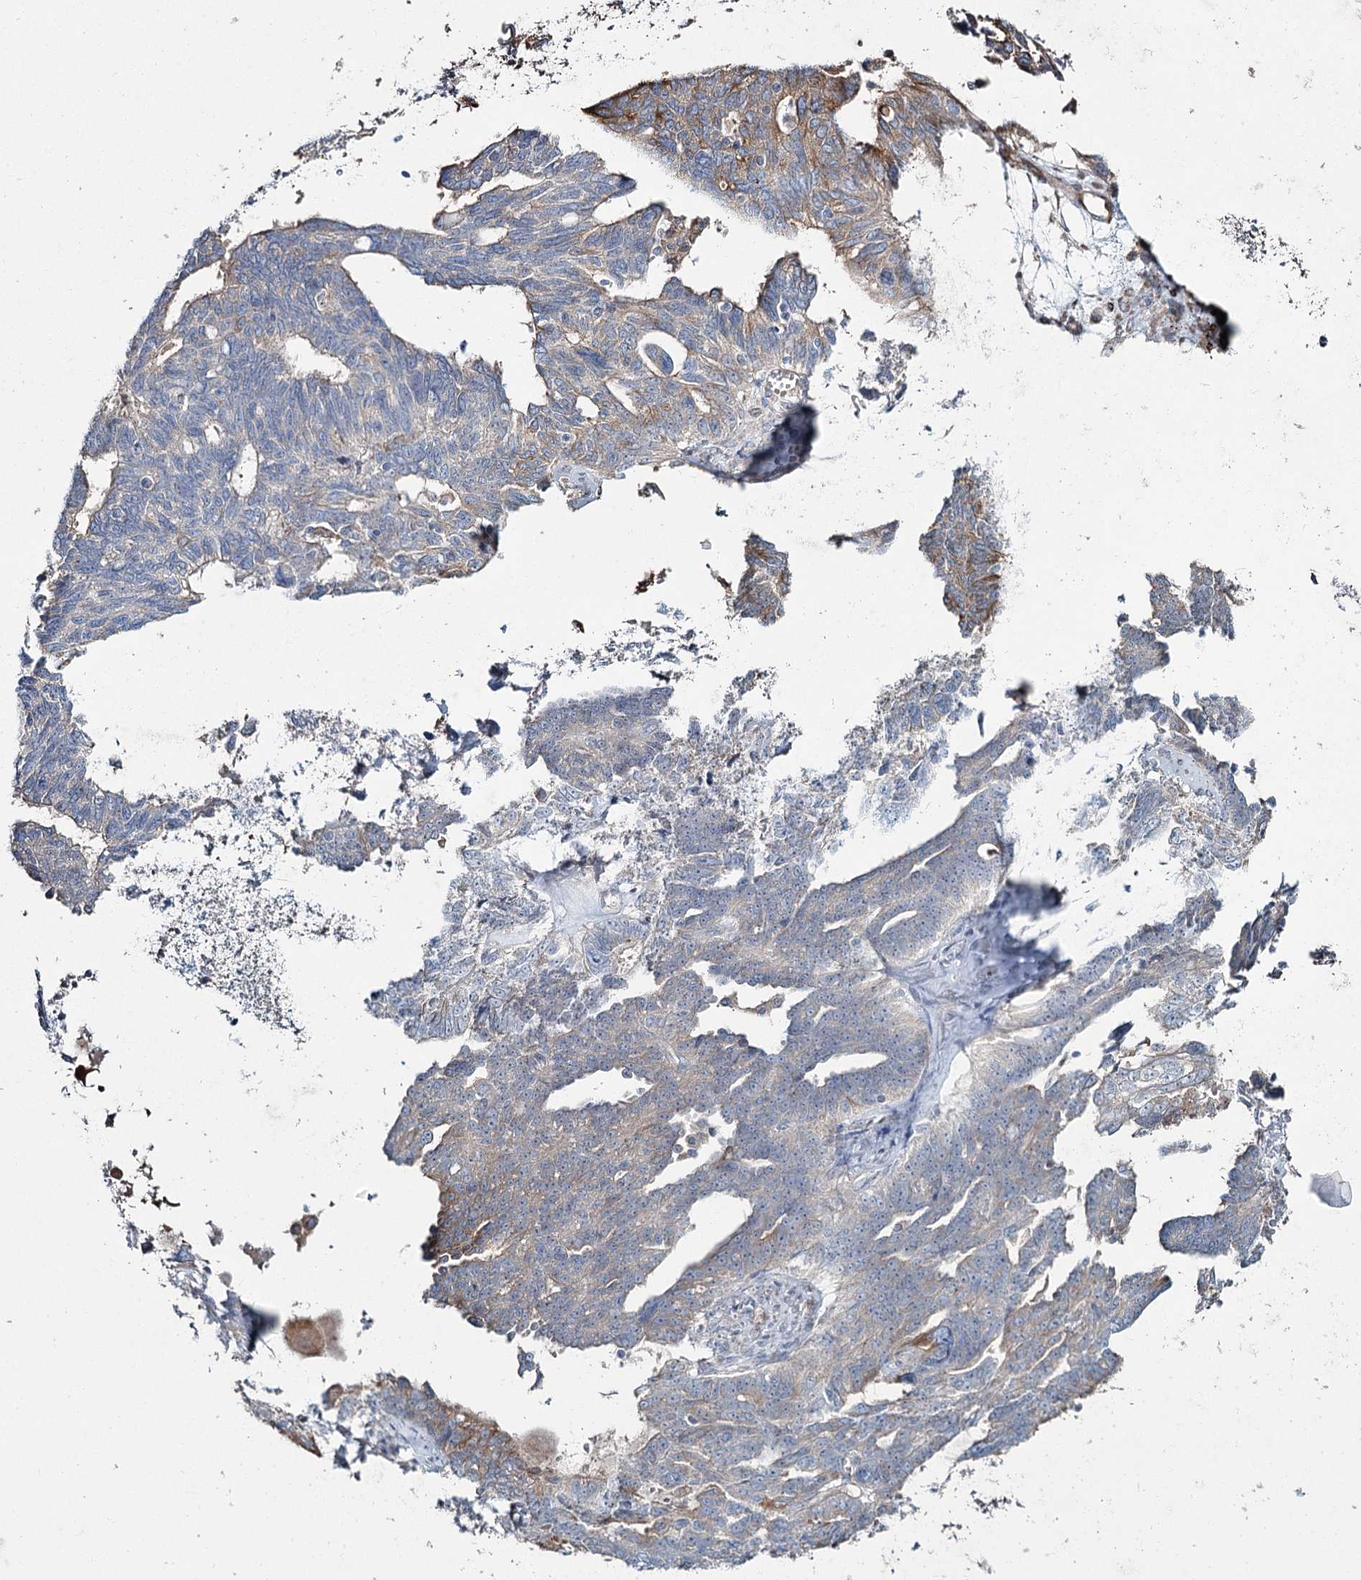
{"staining": {"intensity": "moderate", "quantity": "25%-75%", "location": "cytoplasmic/membranous"}, "tissue": "ovarian cancer", "cell_type": "Tumor cells", "image_type": "cancer", "snomed": [{"axis": "morphology", "description": "Cystadenocarcinoma, serous, NOS"}, {"axis": "topography", "description": "Ovary"}], "caption": "Human ovarian cancer (serous cystadenocarcinoma) stained for a protein (brown) exhibits moderate cytoplasmic/membranous positive staining in approximately 25%-75% of tumor cells.", "gene": "SUMF1", "patient": {"sex": "female", "age": 79}}